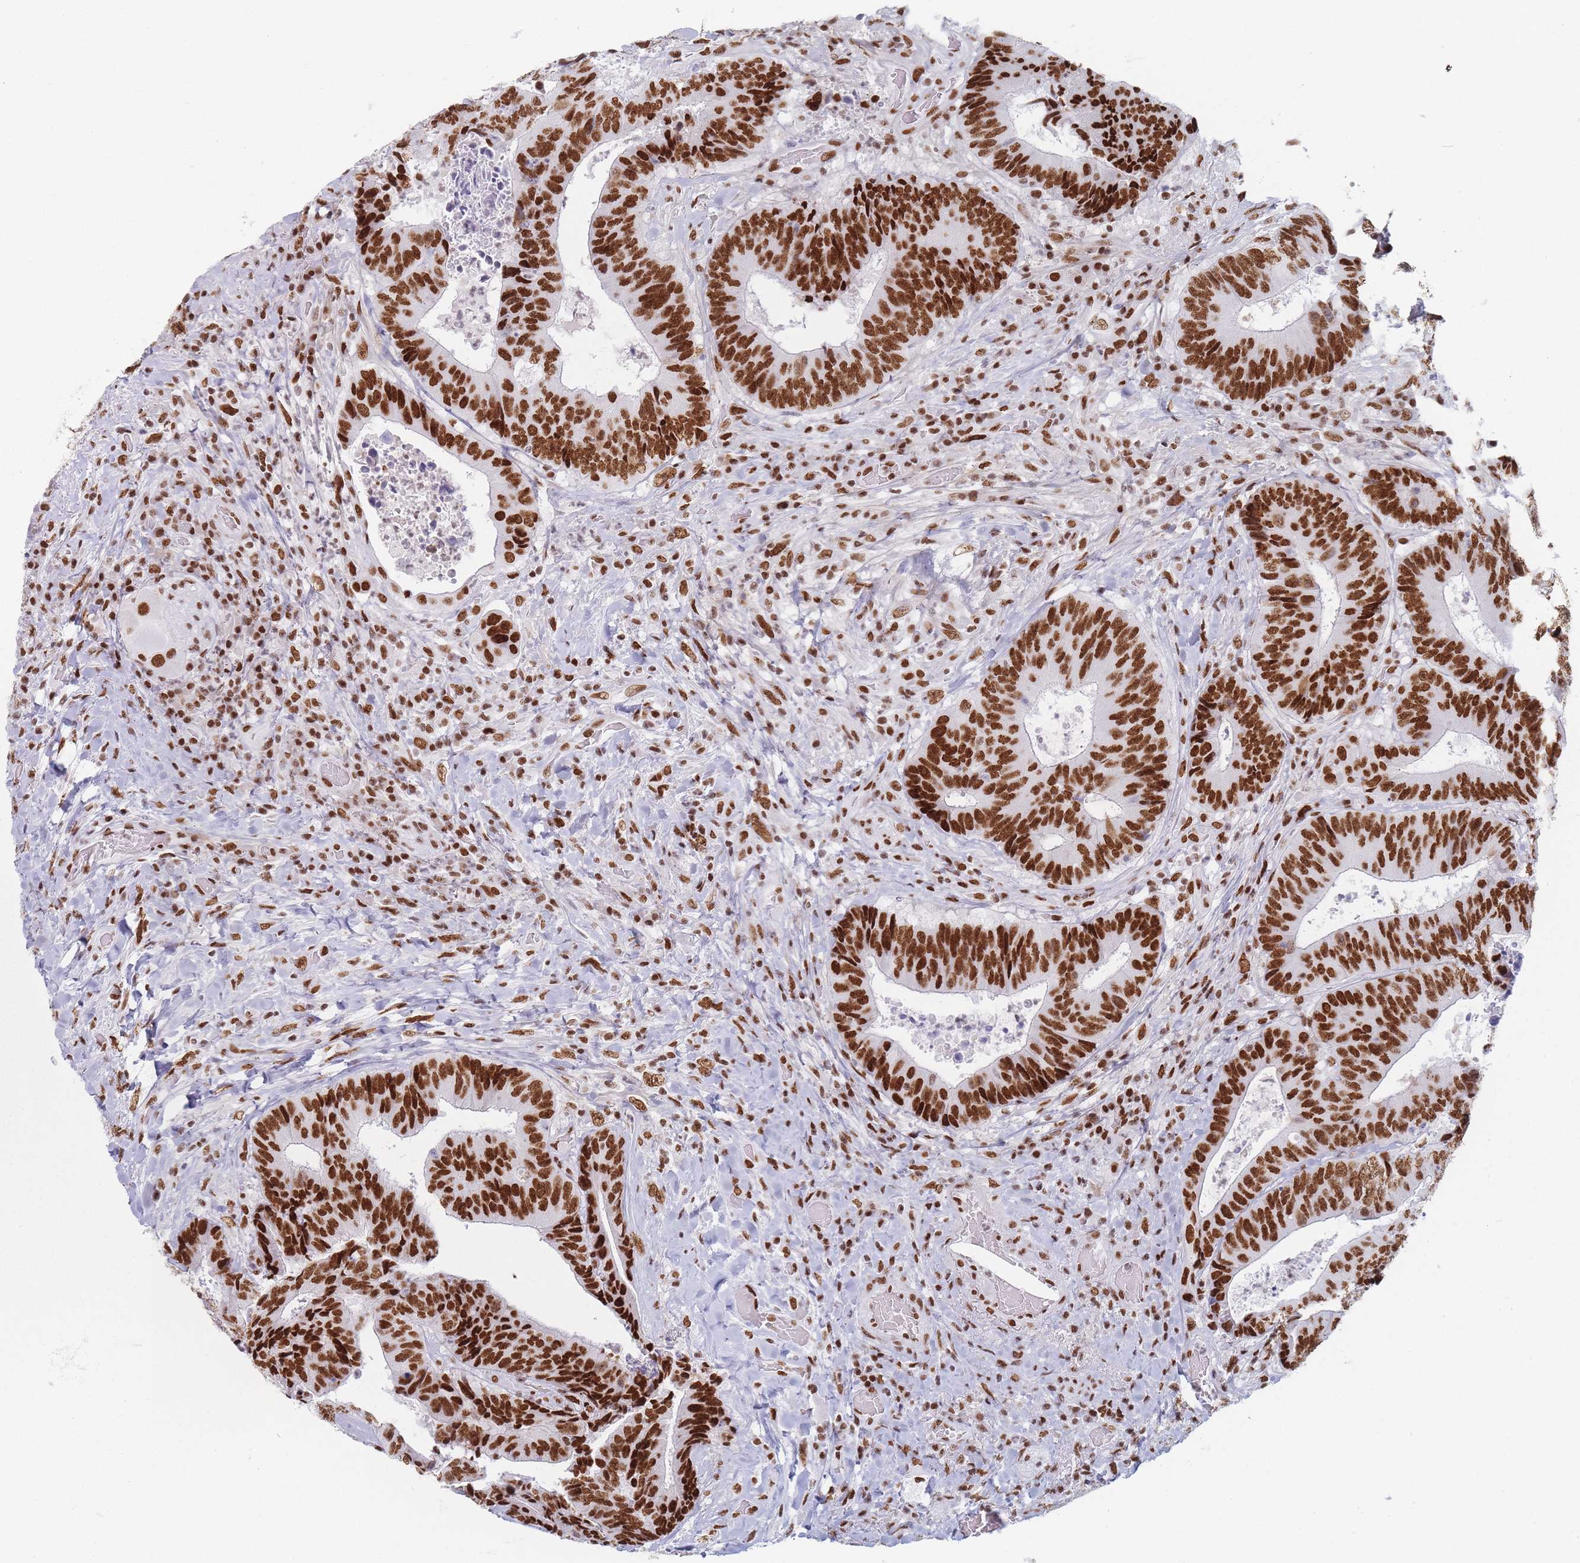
{"staining": {"intensity": "strong", "quantity": ">75%", "location": "nuclear"}, "tissue": "colorectal cancer", "cell_type": "Tumor cells", "image_type": "cancer", "snomed": [{"axis": "morphology", "description": "Adenocarcinoma, NOS"}, {"axis": "topography", "description": "Rectum"}], "caption": "Strong nuclear staining for a protein is identified in approximately >75% of tumor cells of colorectal cancer (adenocarcinoma) using IHC.", "gene": "SAFB2", "patient": {"sex": "male", "age": 72}}